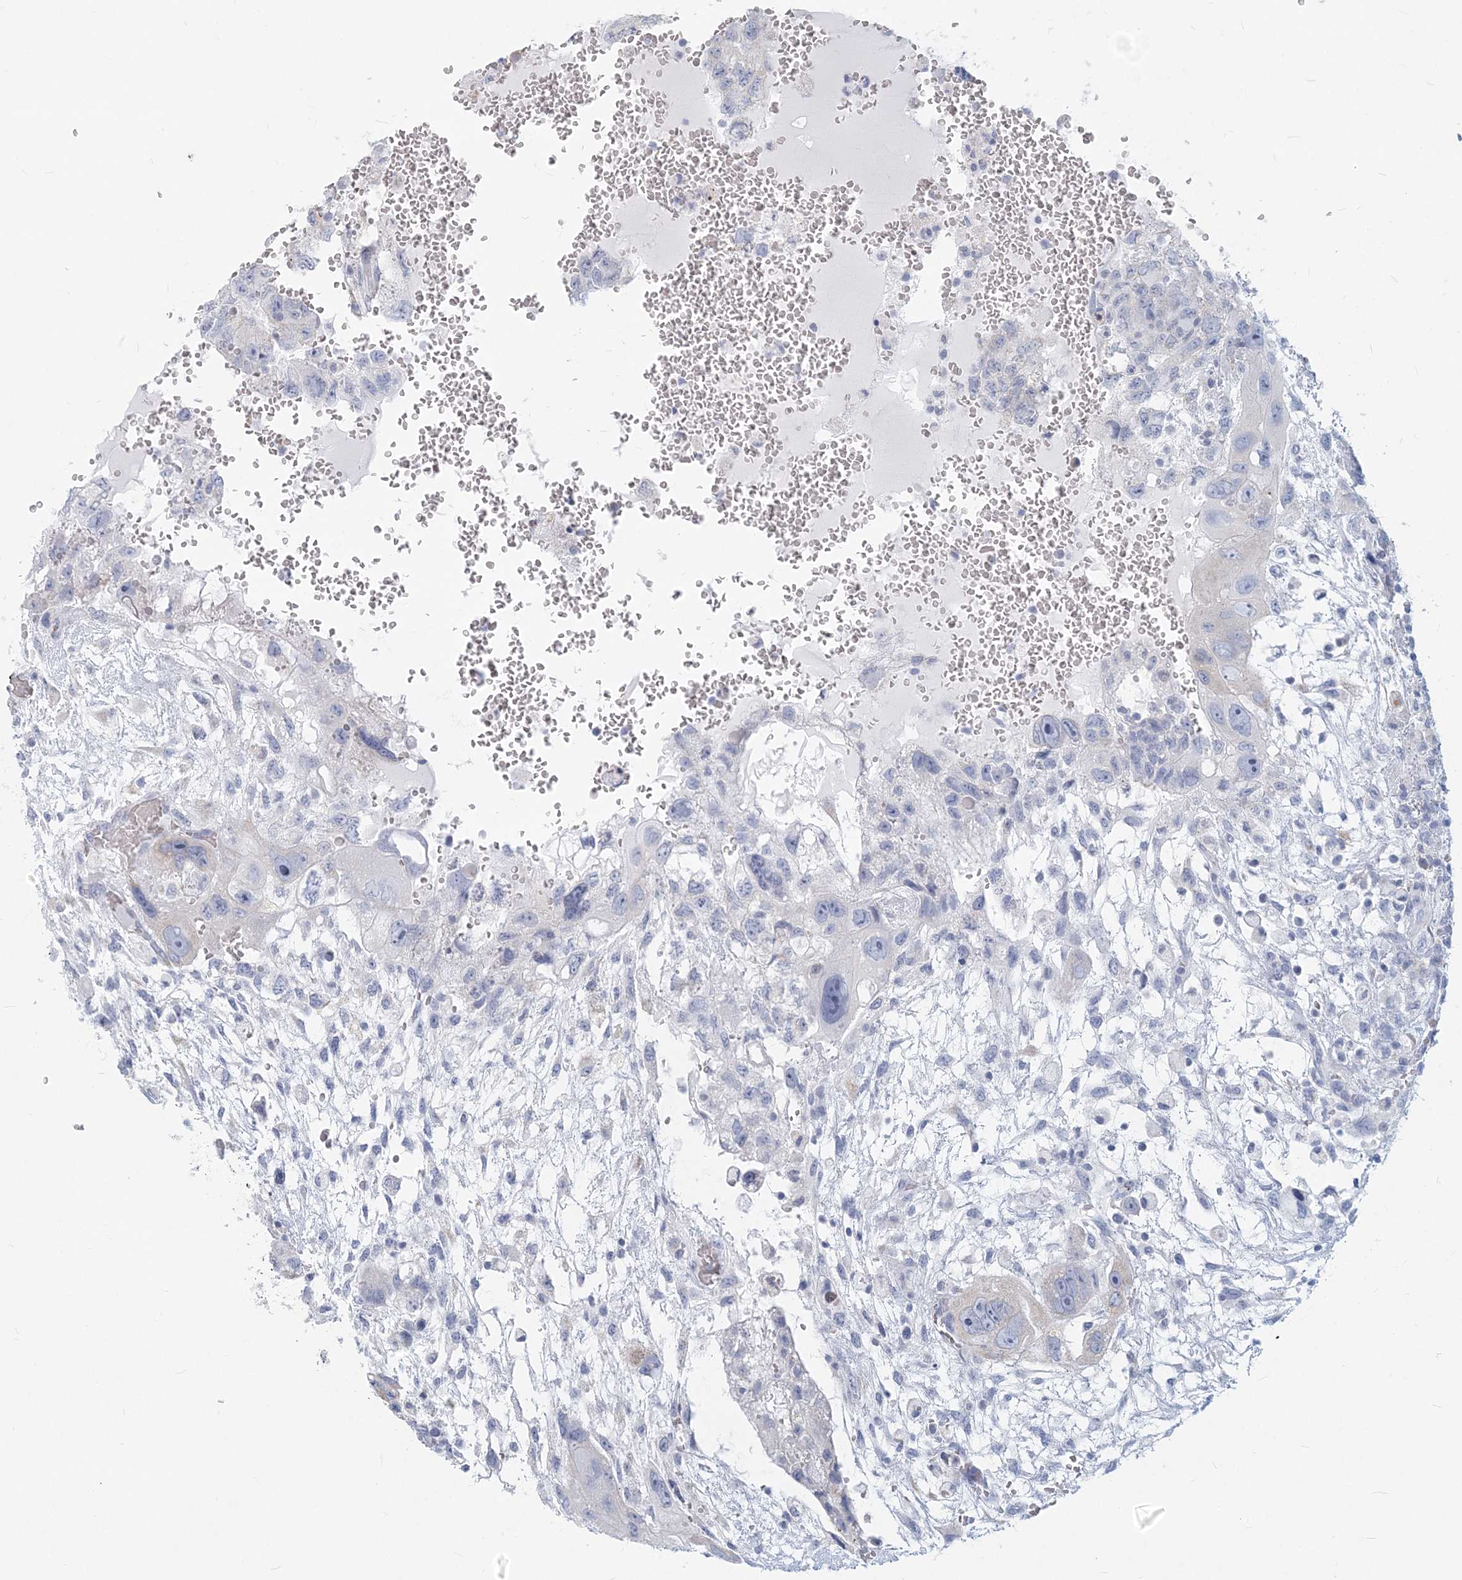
{"staining": {"intensity": "negative", "quantity": "none", "location": "none"}, "tissue": "testis cancer", "cell_type": "Tumor cells", "image_type": "cancer", "snomed": [{"axis": "morphology", "description": "Carcinoma, Embryonal, NOS"}, {"axis": "topography", "description": "Testis"}], "caption": "Immunohistochemistry of testis embryonal carcinoma shows no positivity in tumor cells.", "gene": "CSN1S1", "patient": {"sex": "male", "age": 36}}